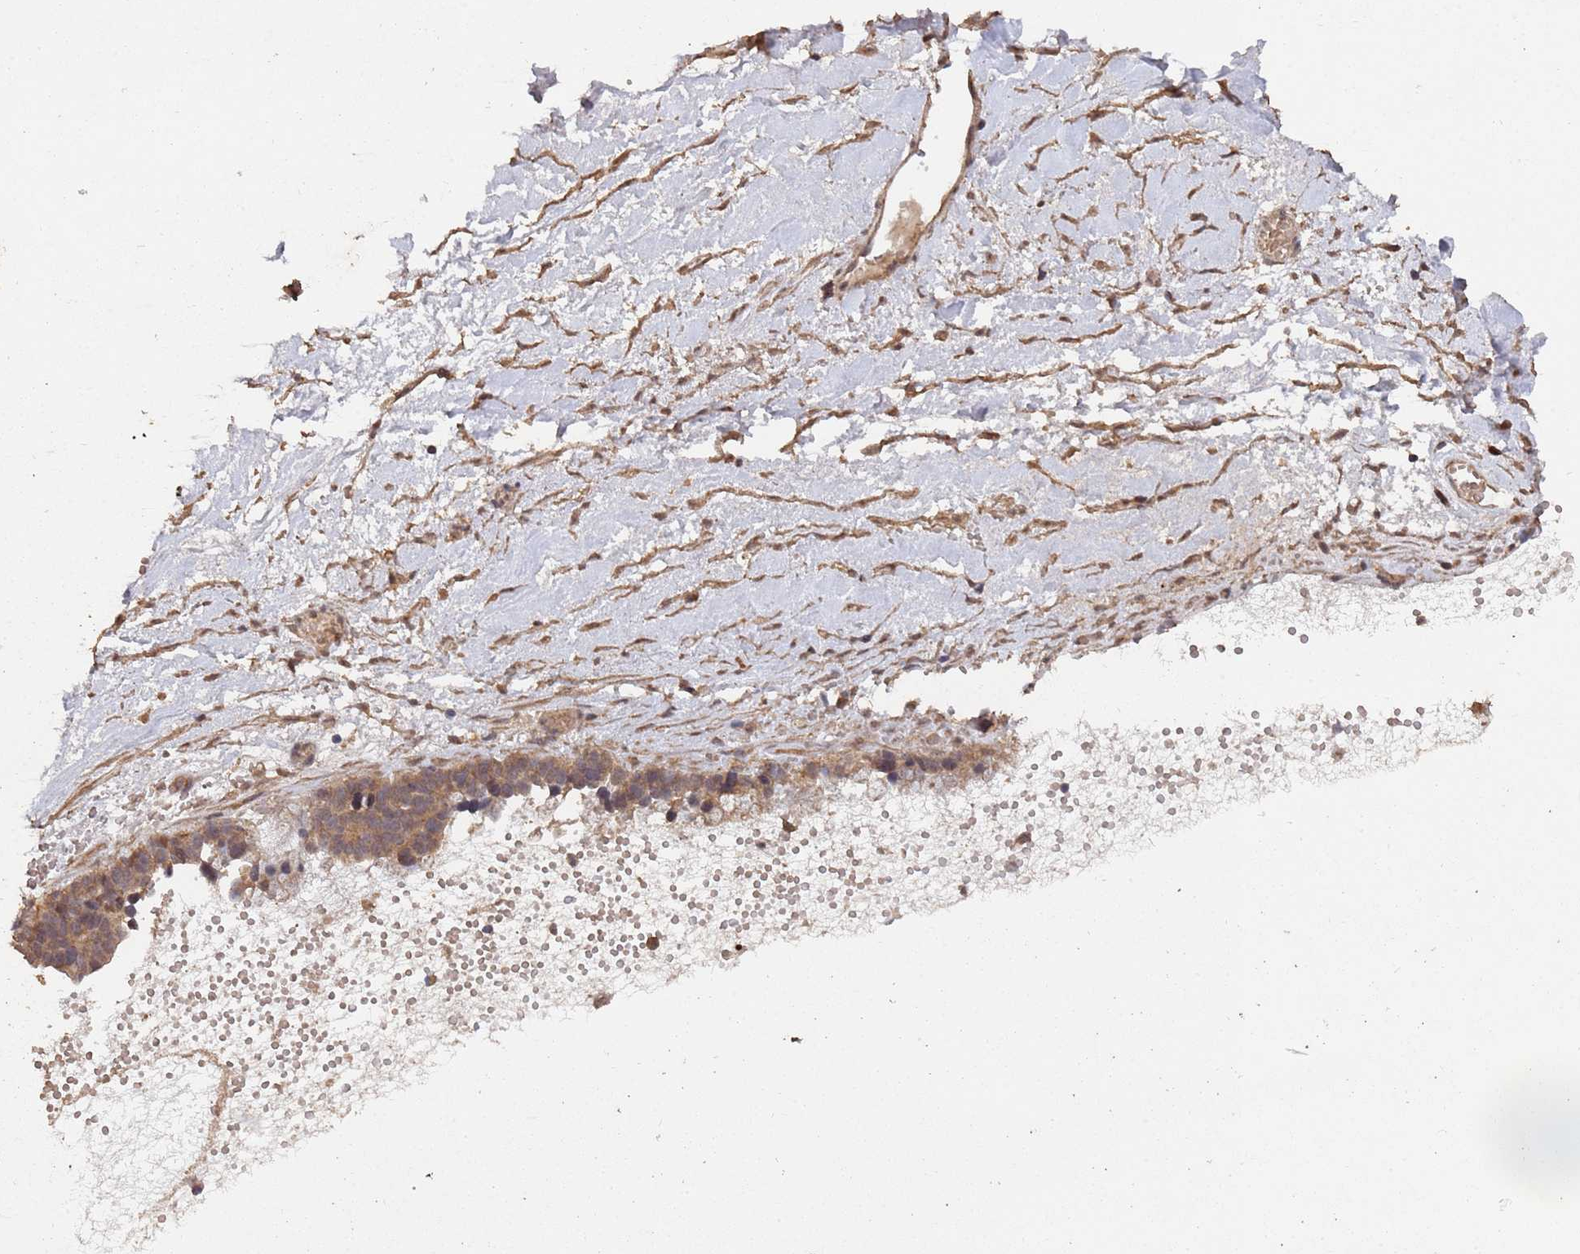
{"staining": {"intensity": "moderate", "quantity": ">75%", "location": "cytoplasmic/membranous"}, "tissue": "ovarian cancer", "cell_type": "Tumor cells", "image_type": "cancer", "snomed": [{"axis": "morphology", "description": "Cystadenocarcinoma, serous, NOS"}, {"axis": "topography", "description": "Ovary"}], "caption": "Ovarian cancer (serous cystadenocarcinoma) stained for a protein shows moderate cytoplasmic/membranous positivity in tumor cells.", "gene": "FRAT1", "patient": {"sex": "female", "age": 54}}